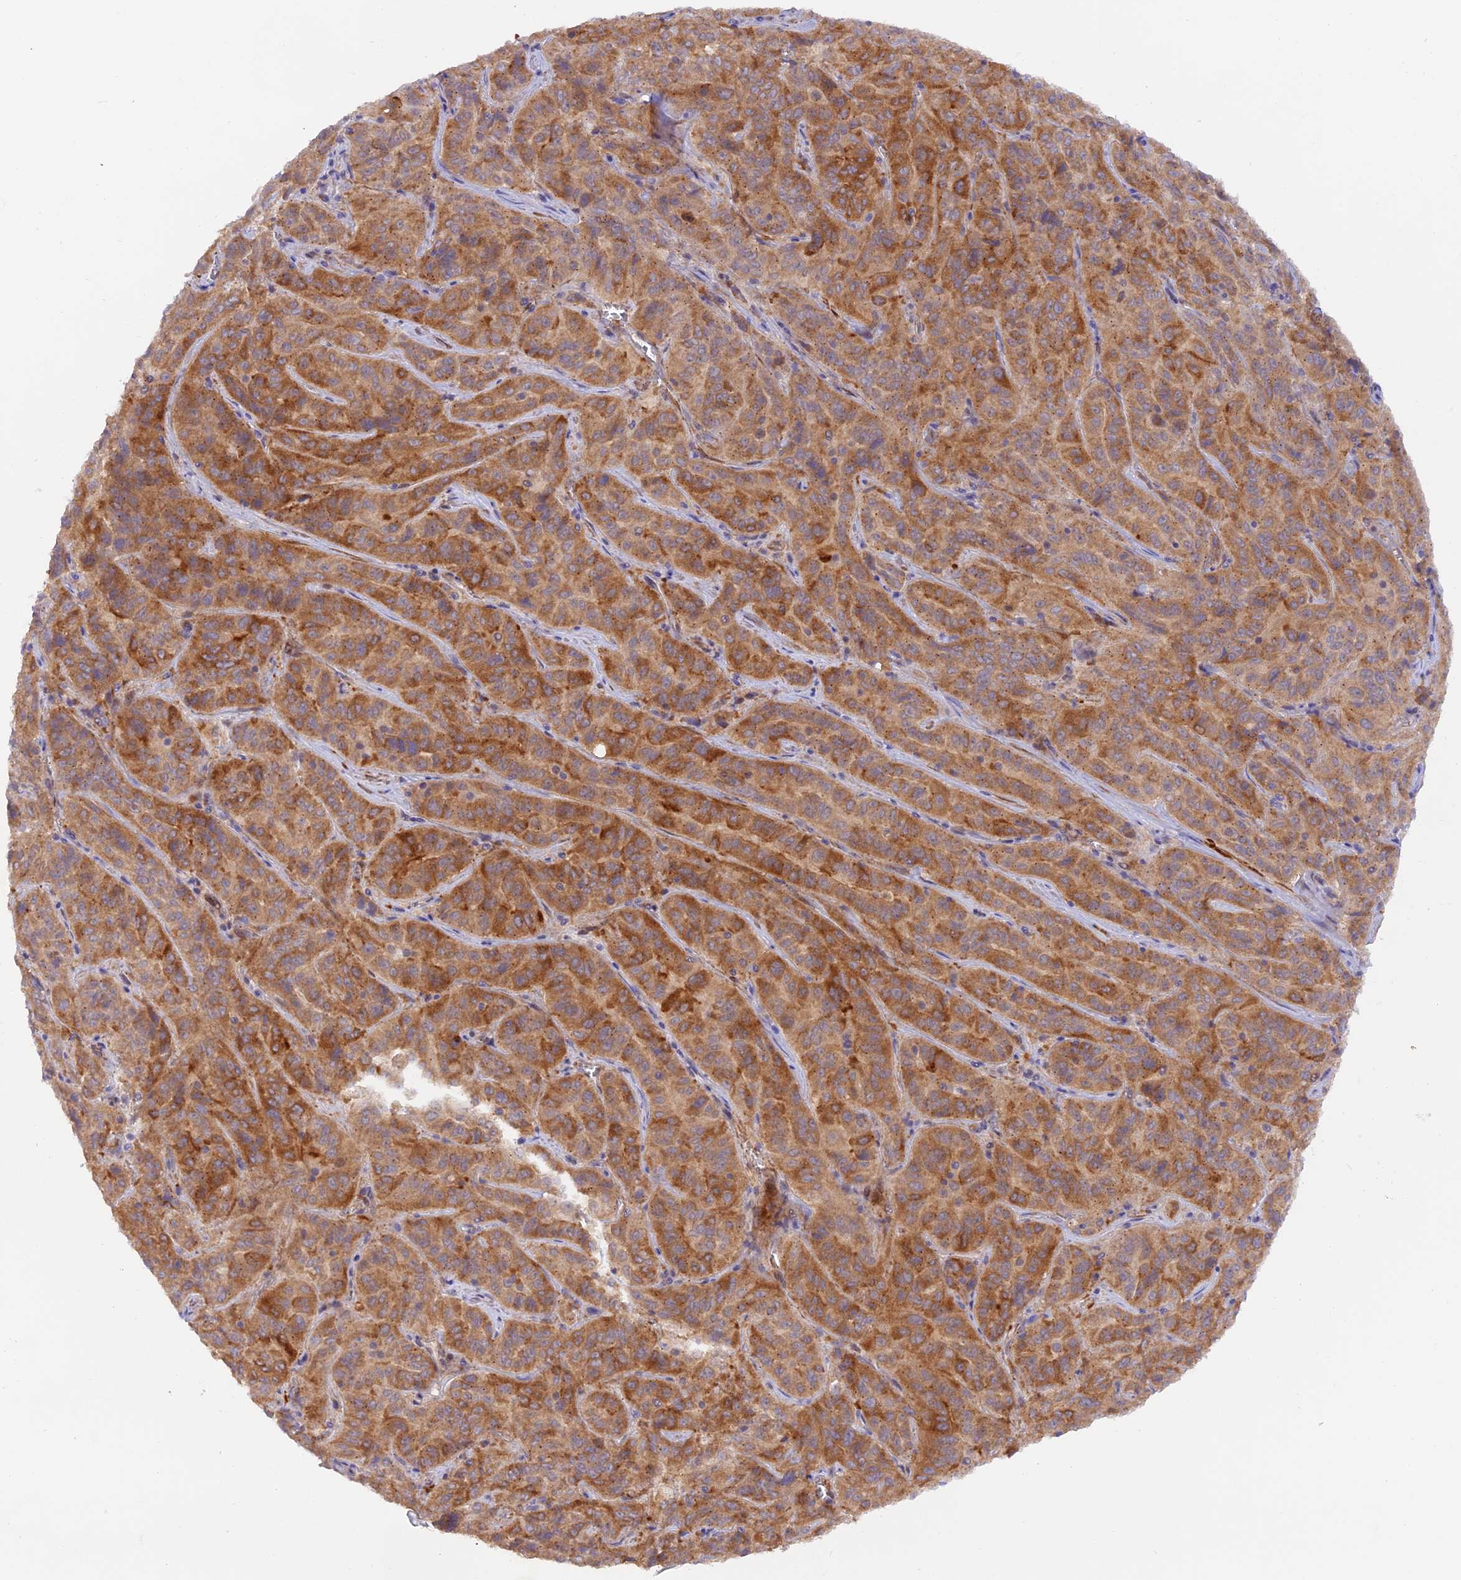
{"staining": {"intensity": "moderate", "quantity": ">75%", "location": "cytoplasmic/membranous"}, "tissue": "pancreatic cancer", "cell_type": "Tumor cells", "image_type": "cancer", "snomed": [{"axis": "morphology", "description": "Adenocarcinoma, NOS"}, {"axis": "topography", "description": "Pancreas"}], "caption": "Immunohistochemical staining of human adenocarcinoma (pancreatic) demonstrates medium levels of moderate cytoplasmic/membranous positivity in about >75% of tumor cells. The staining was performed using DAB (3,3'-diaminobenzidine), with brown indicating positive protein expression. Nuclei are stained blue with hematoxylin.", "gene": "WDFY4", "patient": {"sex": "male", "age": 63}}